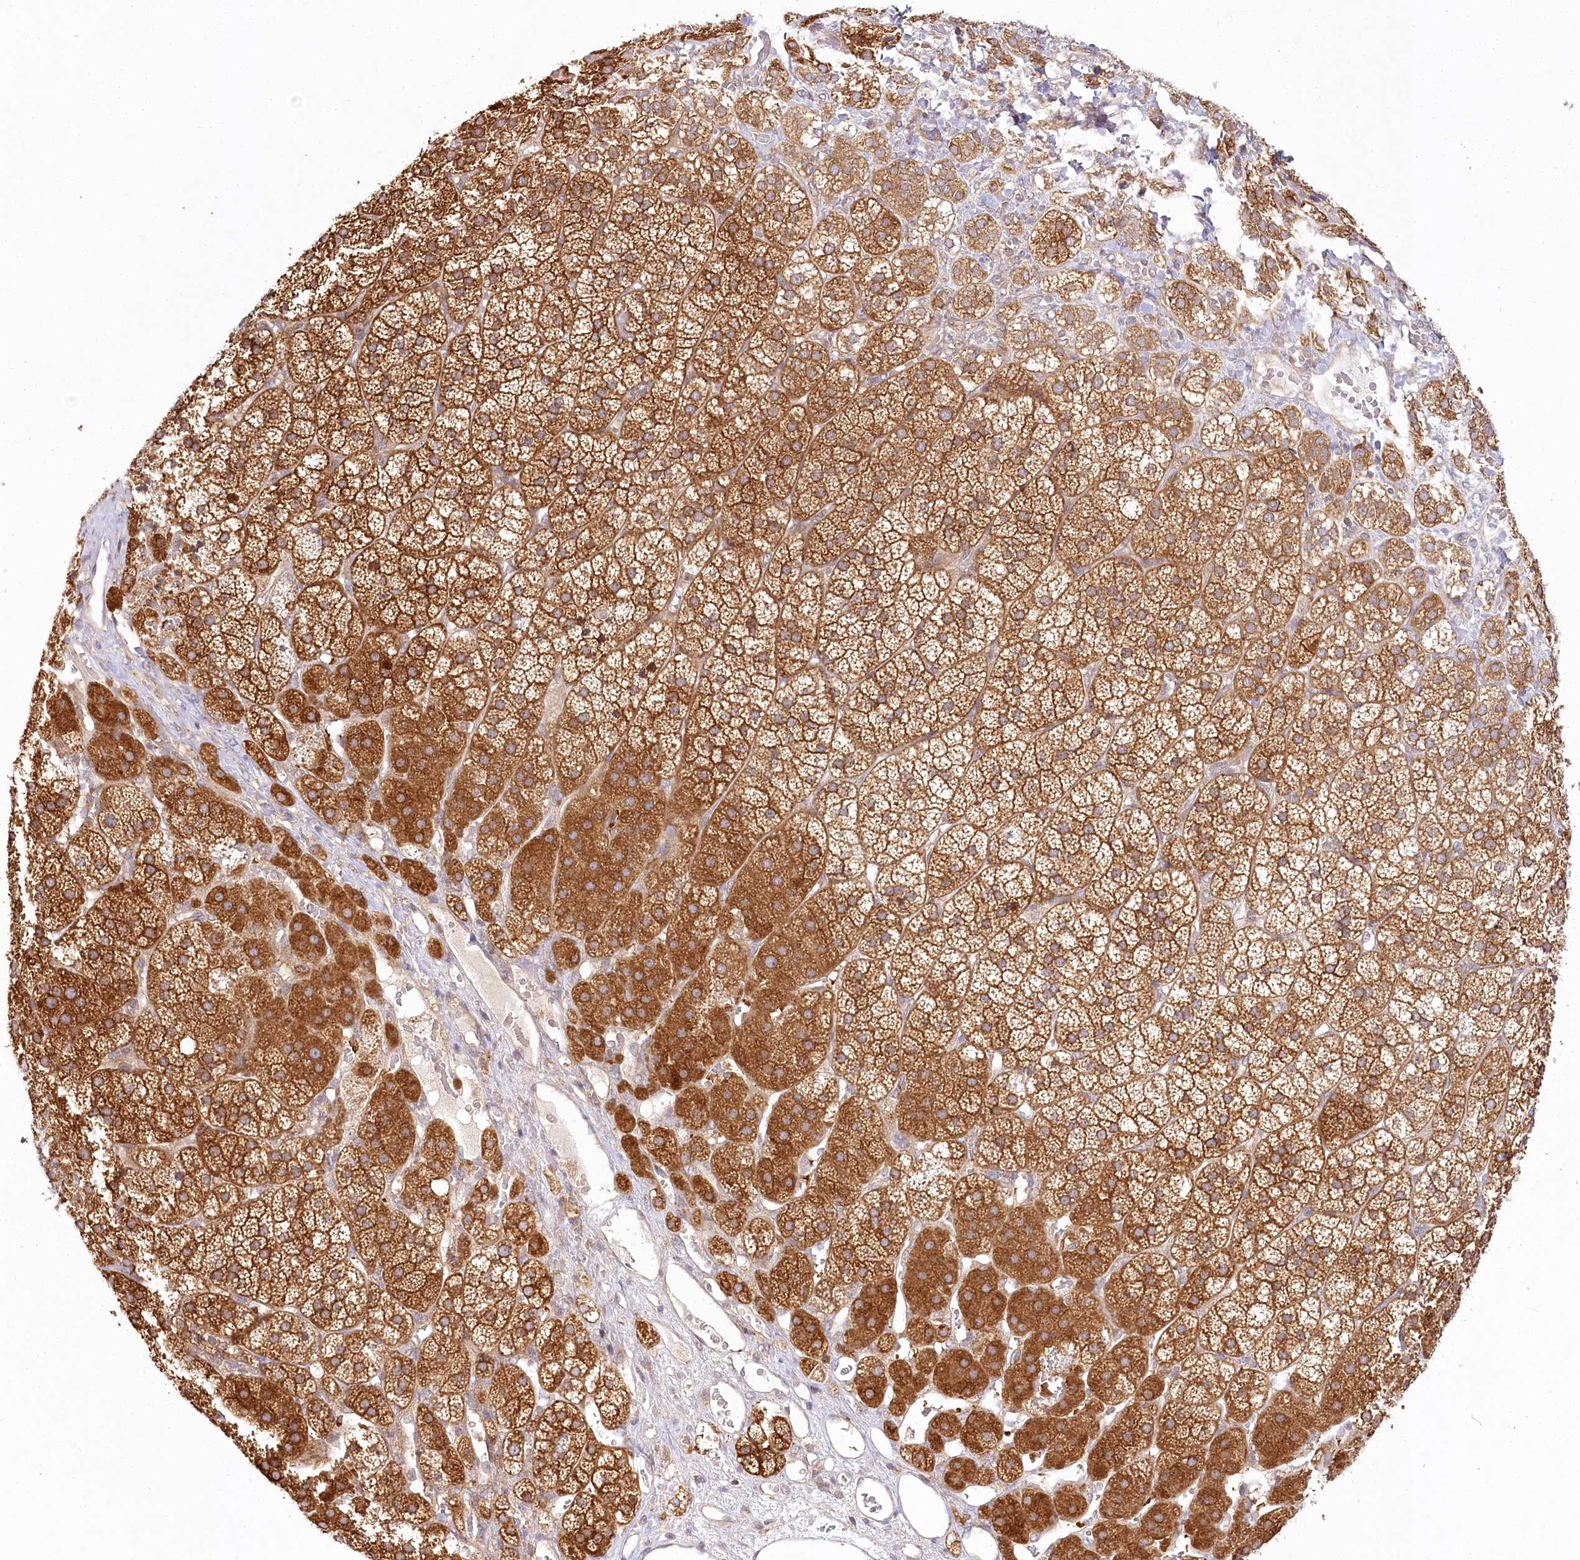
{"staining": {"intensity": "strong", "quantity": ">75%", "location": "cytoplasmic/membranous"}, "tissue": "adrenal gland", "cell_type": "Glandular cells", "image_type": "normal", "snomed": [{"axis": "morphology", "description": "Normal tissue, NOS"}, {"axis": "topography", "description": "Adrenal gland"}], "caption": "The micrograph displays immunohistochemical staining of benign adrenal gland. There is strong cytoplasmic/membranous expression is appreciated in about >75% of glandular cells.", "gene": "INPP4B", "patient": {"sex": "female", "age": 44}}